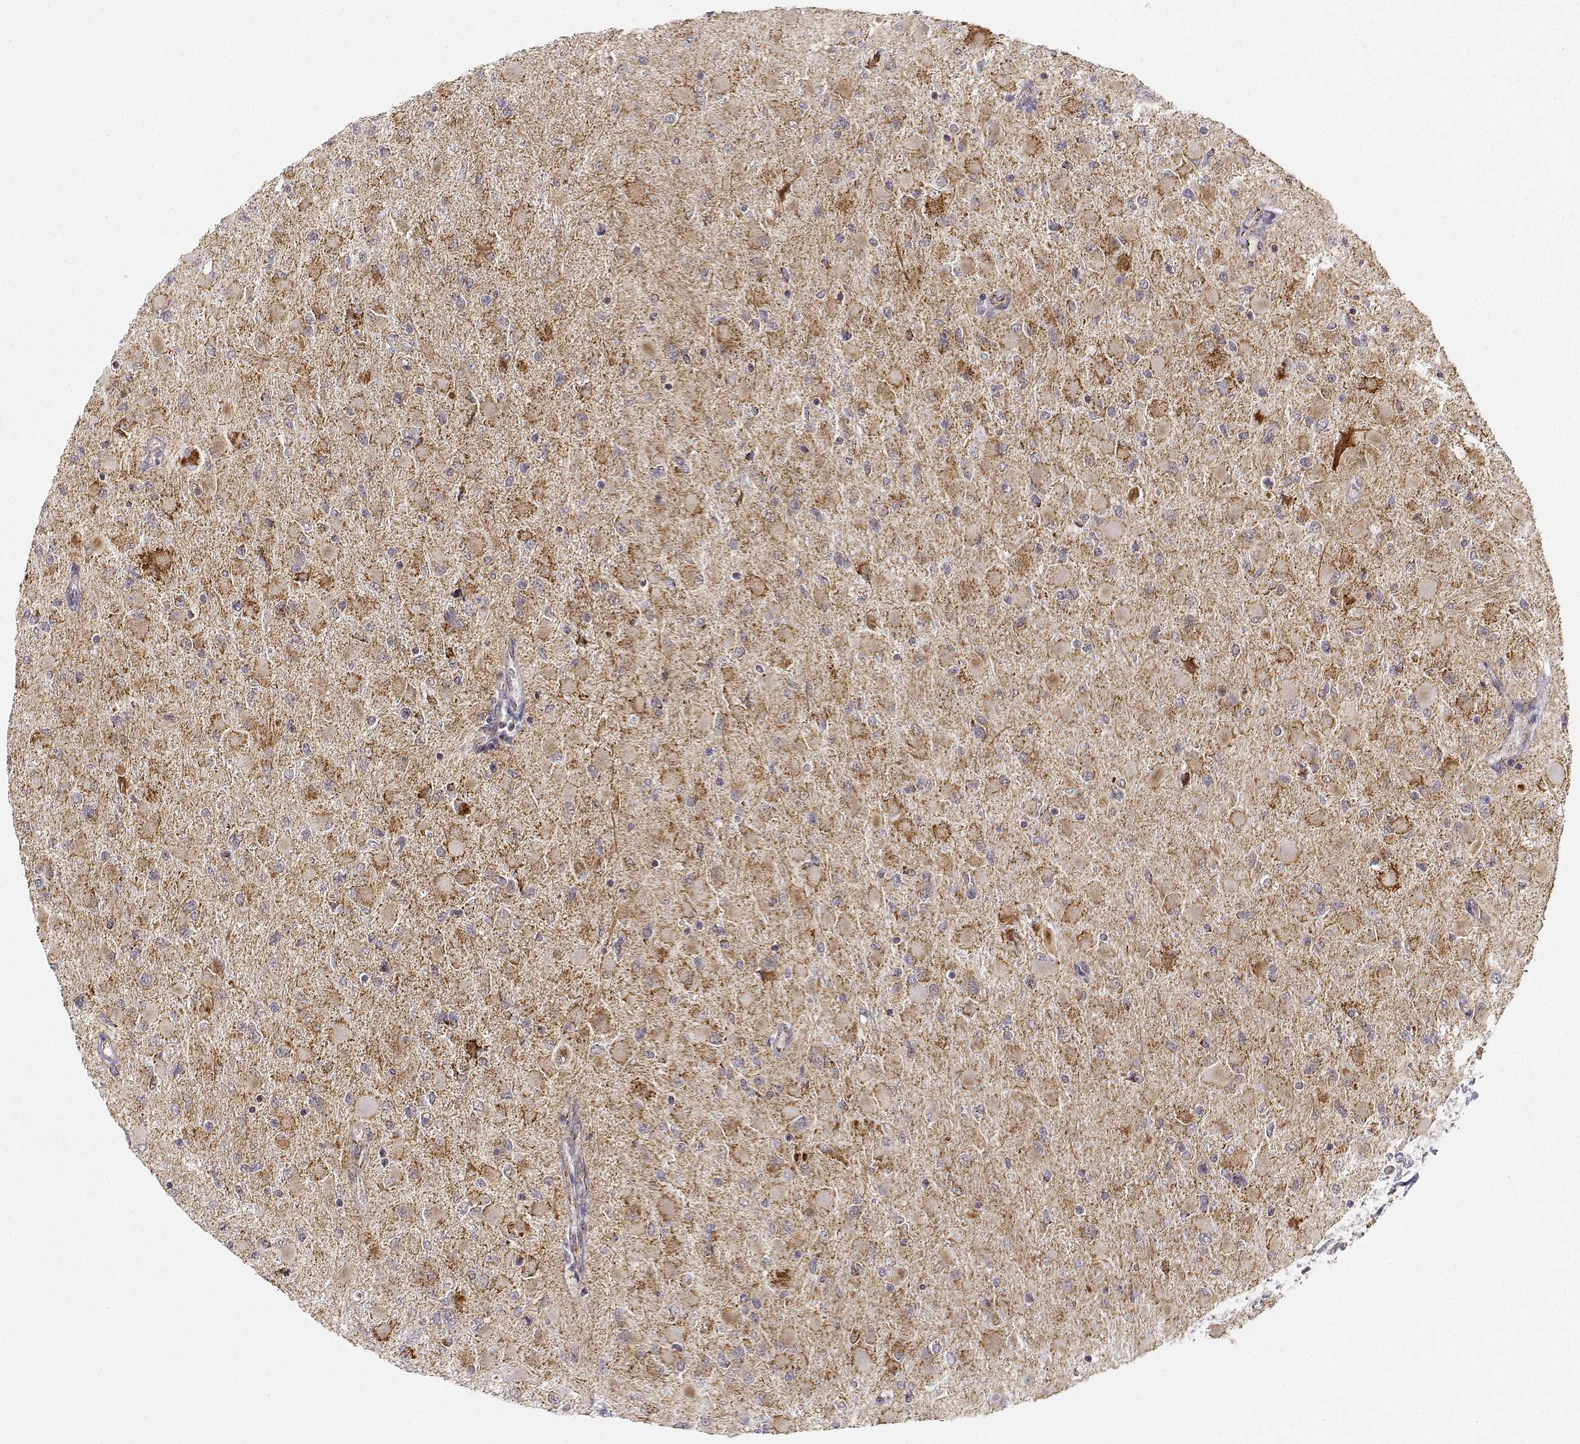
{"staining": {"intensity": "moderate", "quantity": ">75%", "location": "cytoplasmic/membranous"}, "tissue": "glioma", "cell_type": "Tumor cells", "image_type": "cancer", "snomed": [{"axis": "morphology", "description": "Glioma, malignant, High grade"}, {"axis": "topography", "description": "Cerebral cortex"}], "caption": "Immunohistochemical staining of malignant glioma (high-grade) displays medium levels of moderate cytoplasmic/membranous positivity in about >75% of tumor cells. (IHC, brightfield microscopy, high magnification).", "gene": "EXOG", "patient": {"sex": "female", "age": 36}}